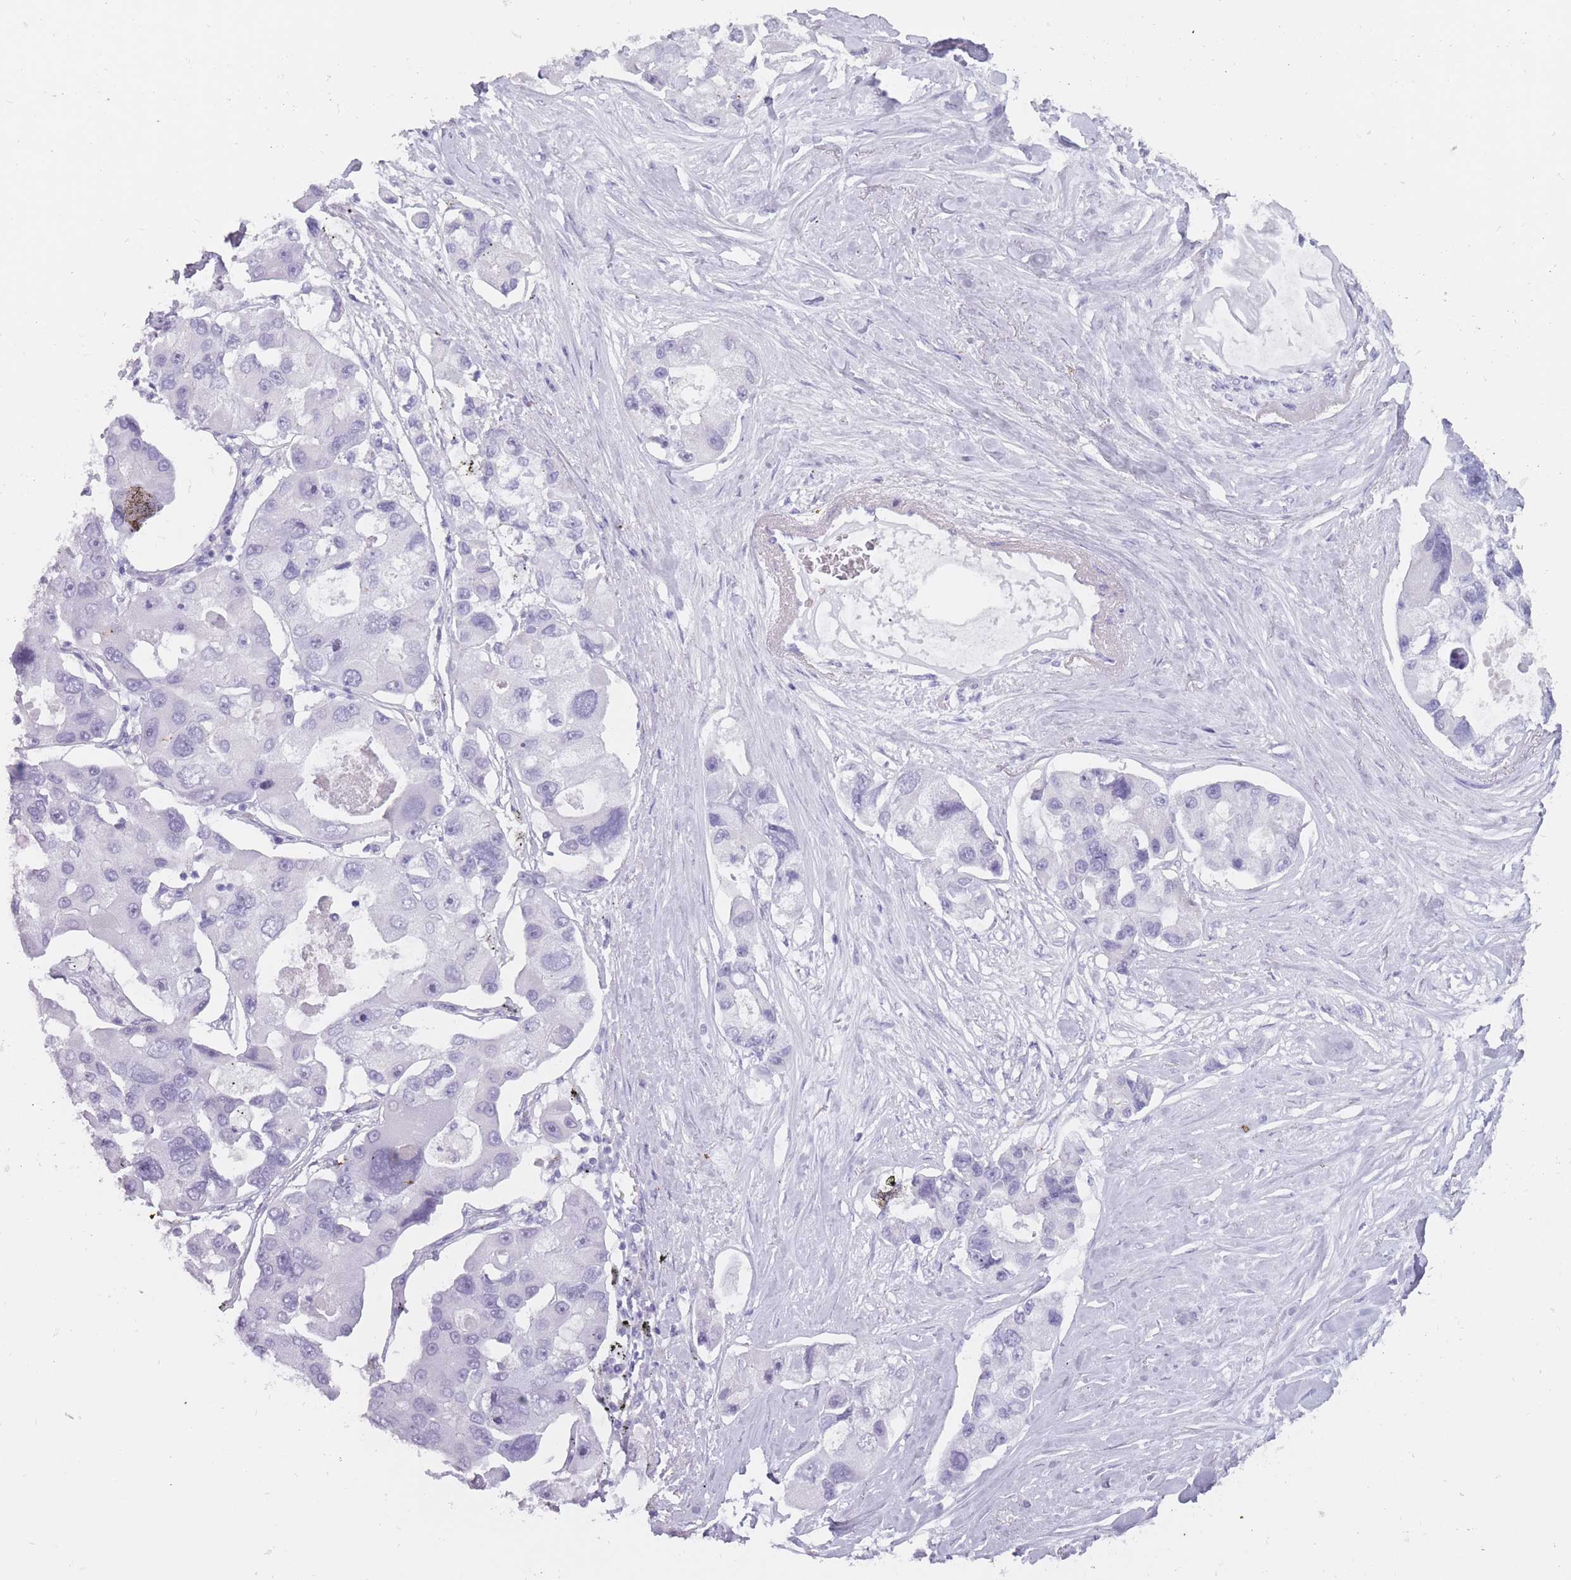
{"staining": {"intensity": "negative", "quantity": "none", "location": "none"}, "tissue": "lung cancer", "cell_type": "Tumor cells", "image_type": "cancer", "snomed": [{"axis": "morphology", "description": "Adenocarcinoma, NOS"}, {"axis": "topography", "description": "Lung"}], "caption": "The photomicrograph reveals no staining of tumor cells in lung adenocarcinoma. (Stains: DAB immunohistochemistry (IHC) with hematoxylin counter stain, Microscopy: brightfield microscopy at high magnification).", "gene": "PNMA3", "patient": {"sex": "female", "age": 54}}